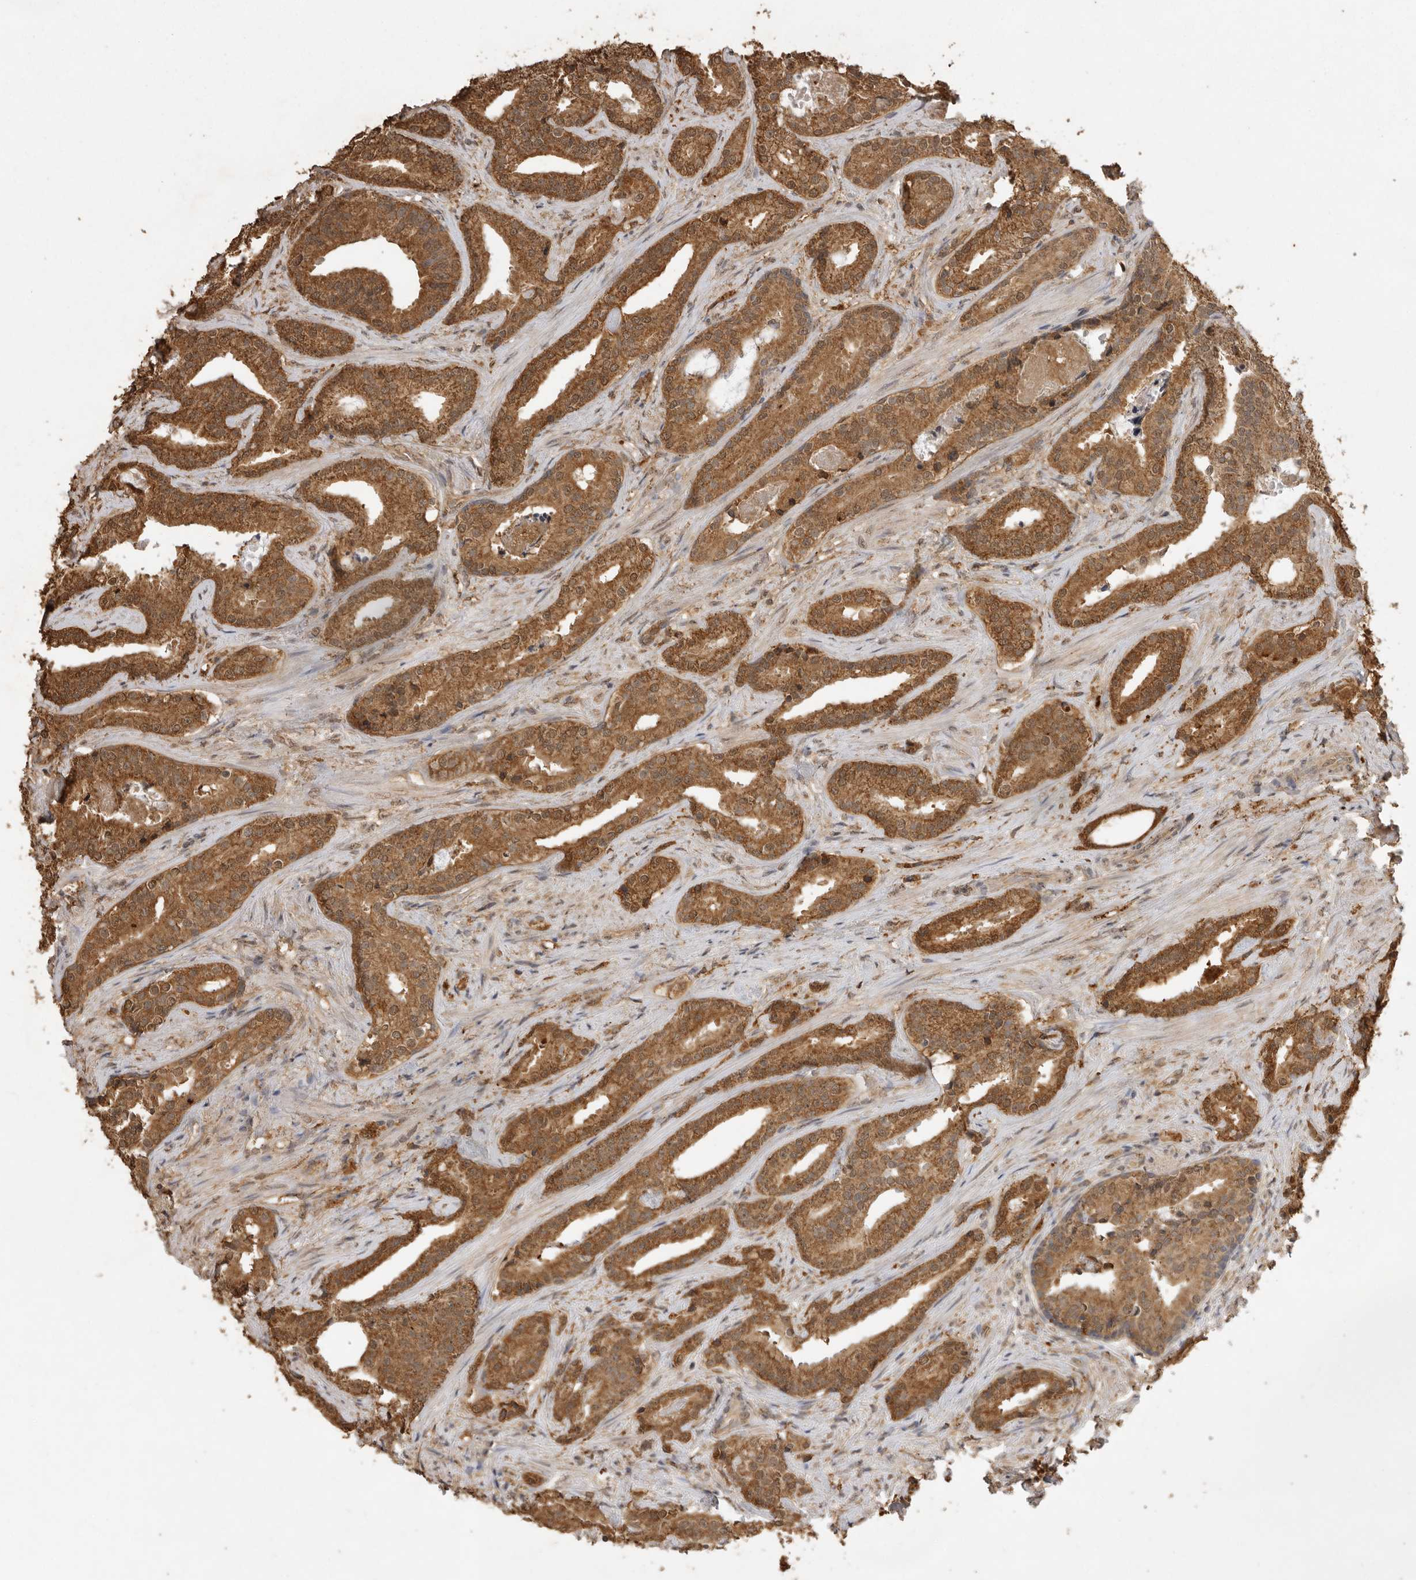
{"staining": {"intensity": "strong", "quantity": ">75%", "location": "cytoplasmic/membranous"}, "tissue": "prostate cancer", "cell_type": "Tumor cells", "image_type": "cancer", "snomed": [{"axis": "morphology", "description": "Adenocarcinoma, Low grade"}, {"axis": "topography", "description": "Prostate"}], "caption": "Human prostate cancer (adenocarcinoma (low-grade)) stained with a brown dye shows strong cytoplasmic/membranous positive positivity in approximately >75% of tumor cells.", "gene": "JAG2", "patient": {"sex": "male", "age": 67}}